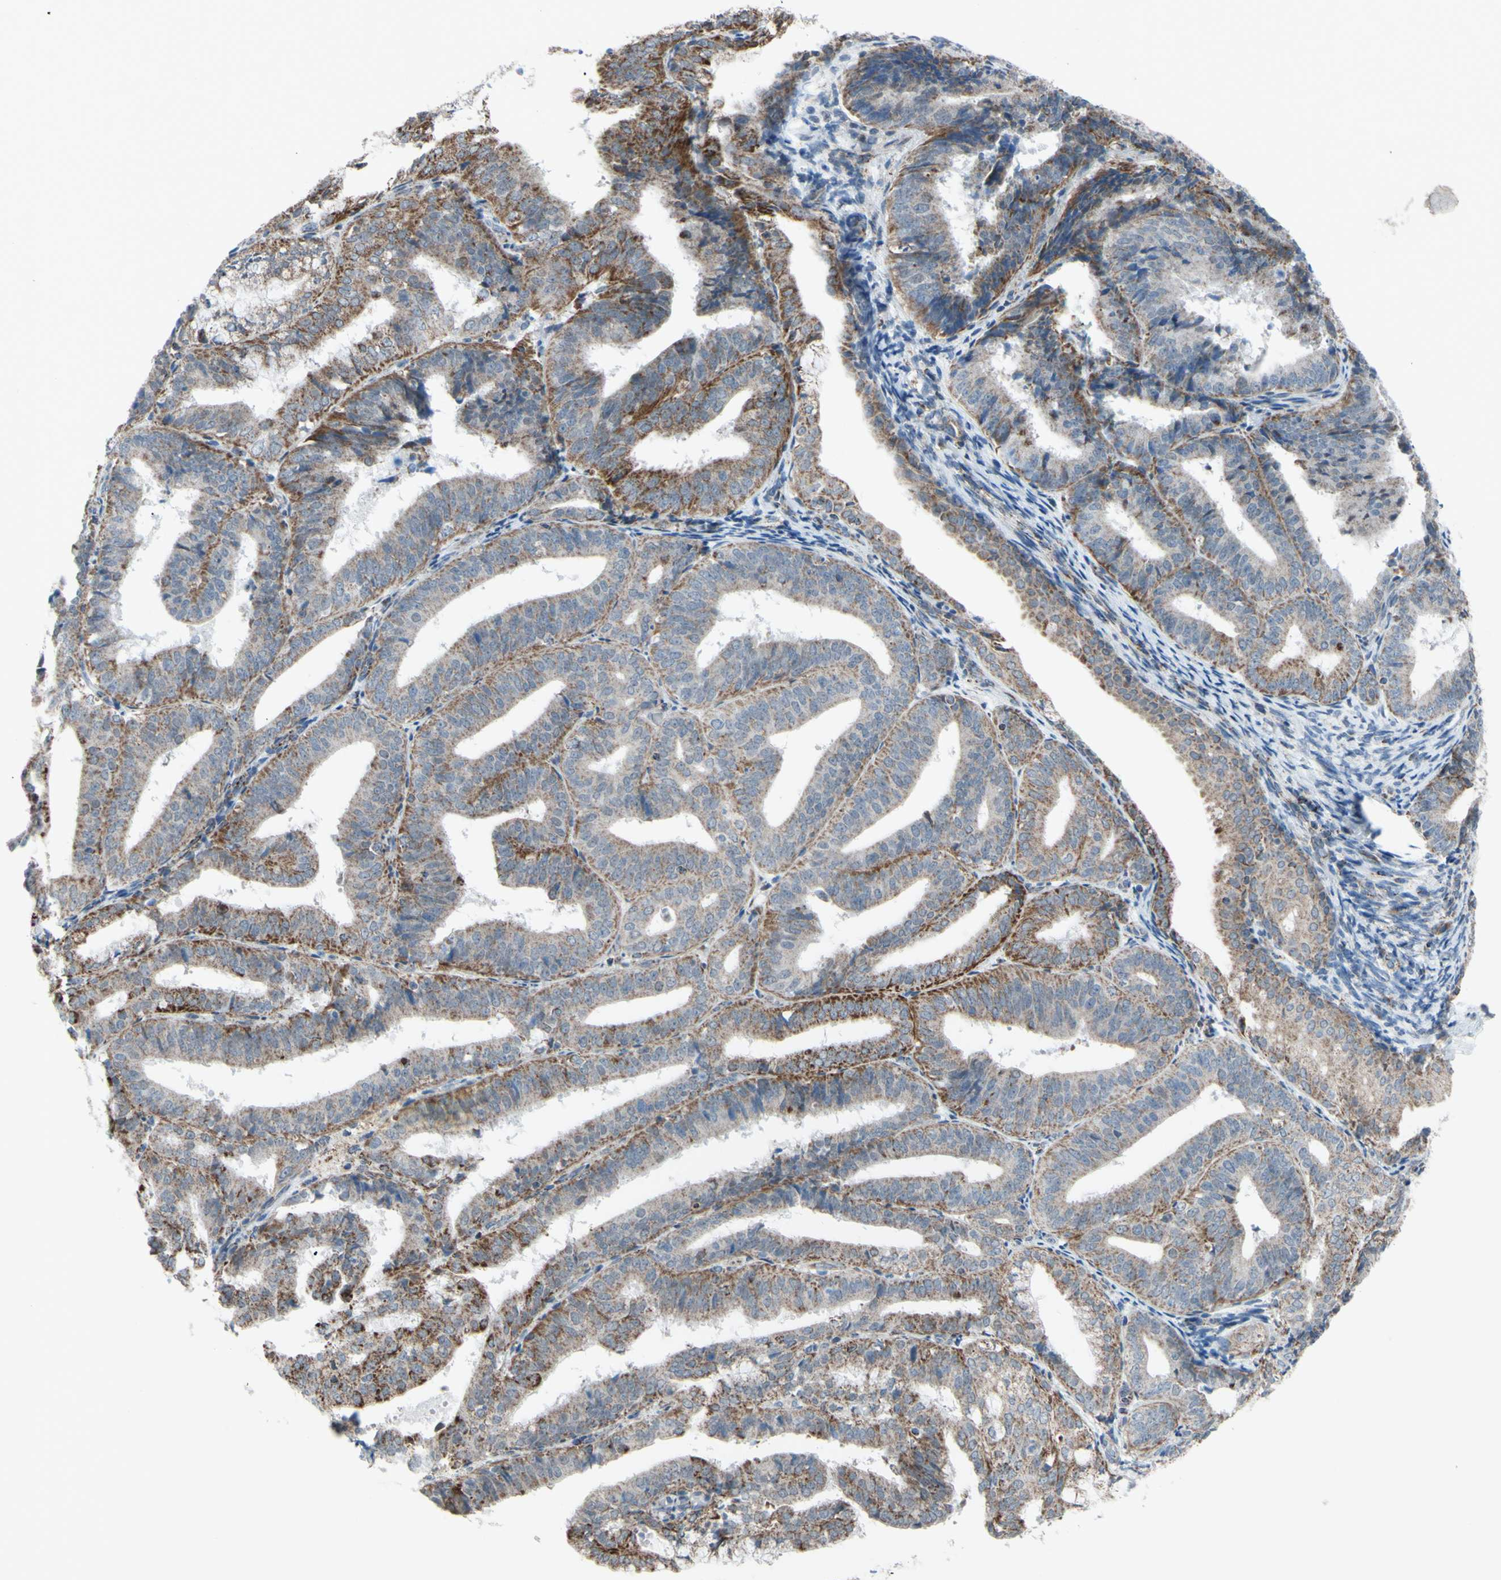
{"staining": {"intensity": "moderate", "quantity": "25%-75%", "location": "cytoplasmic/membranous"}, "tissue": "endometrial cancer", "cell_type": "Tumor cells", "image_type": "cancer", "snomed": [{"axis": "morphology", "description": "Adenocarcinoma, NOS"}, {"axis": "topography", "description": "Endometrium"}], "caption": "Tumor cells reveal moderate cytoplasmic/membranous staining in about 25%-75% of cells in endometrial adenocarcinoma.", "gene": "GLT8D1", "patient": {"sex": "female", "age": 63}}